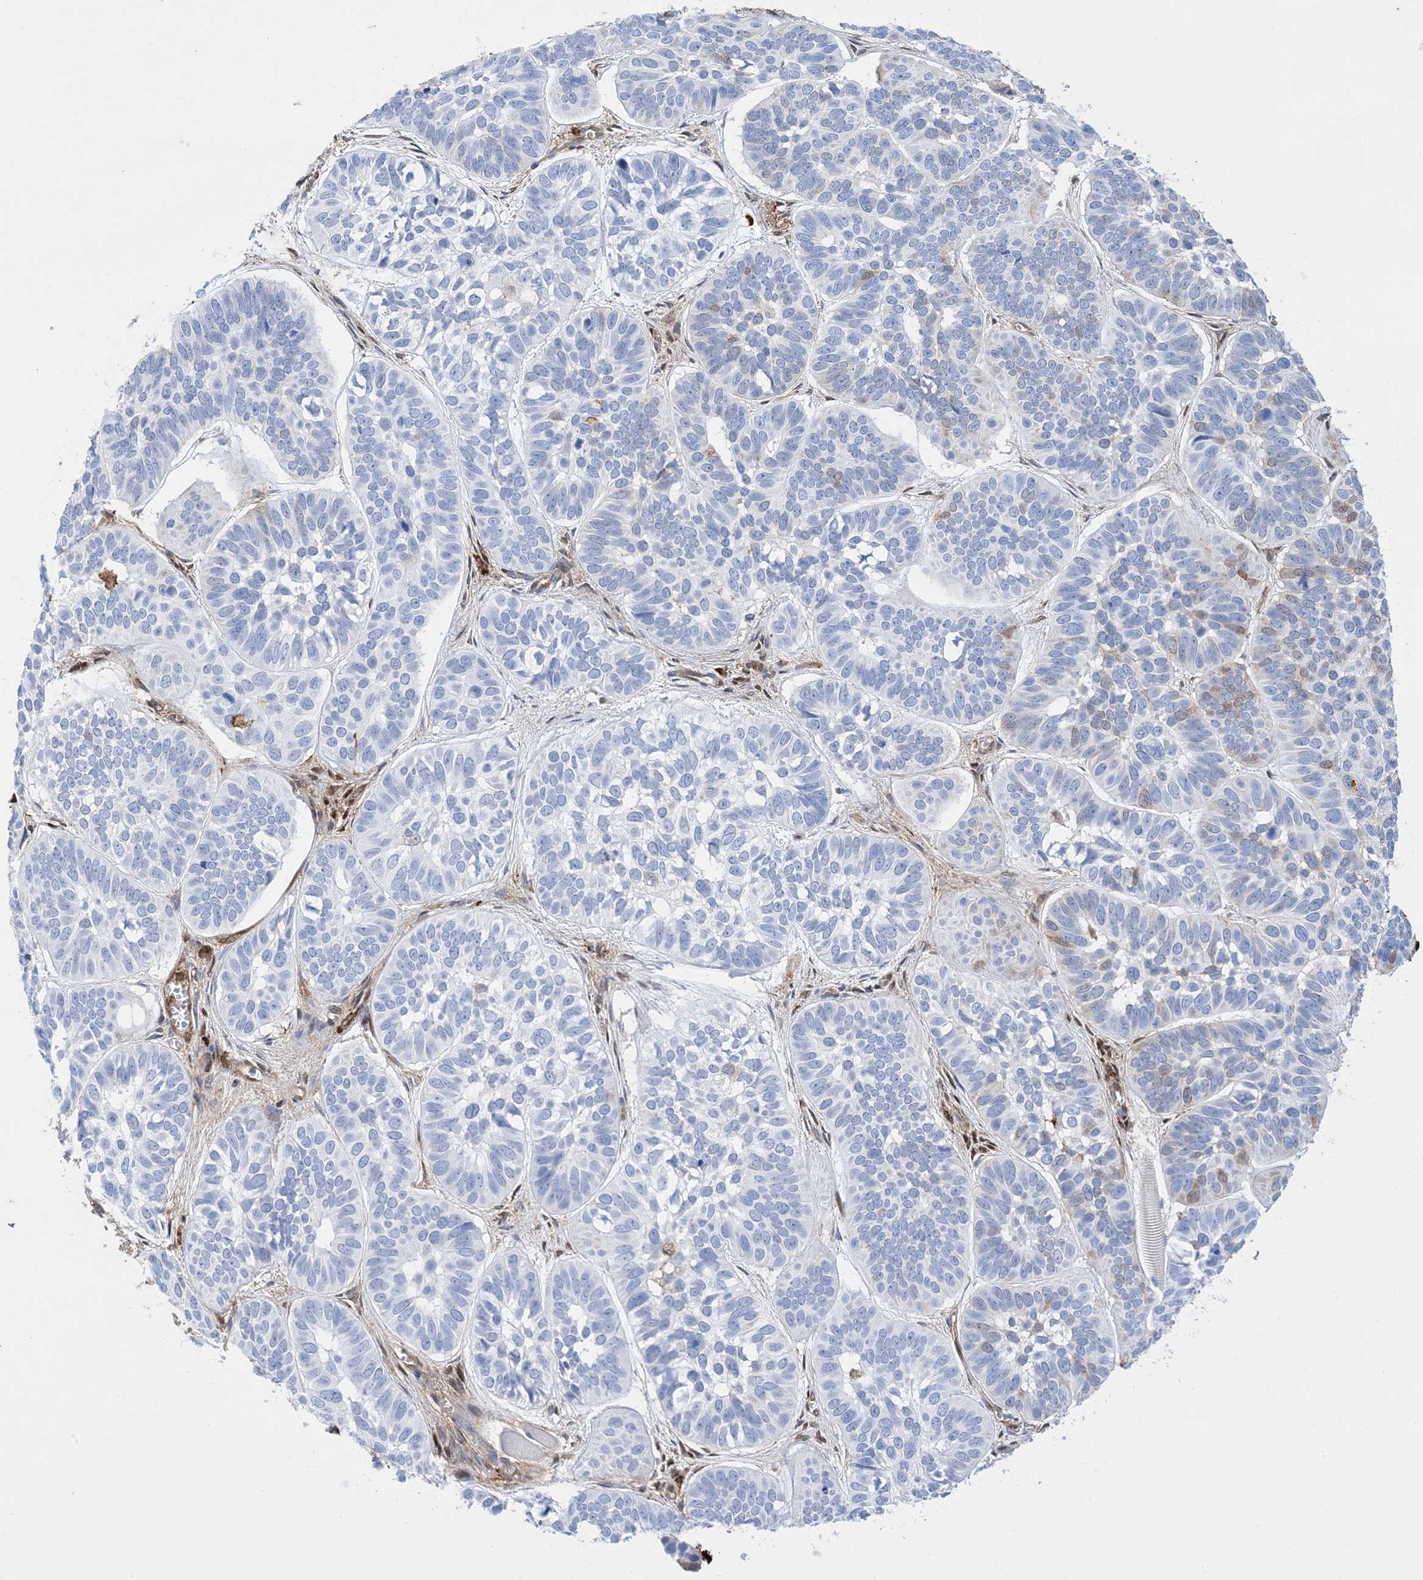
{"staining": {"intensity": "negative", "quantity": "none", "location": "none"}, "tissue": "skin cancer", "cell_type": "Tumor cells", "image_type": "cancer", "snomed": [{"axis": "morphology", "description": "Basal cell carcinoma"}, {"axis": "topography", "description": "Skin"}], "caption": "Human skin cancer (basal cell carcinoma) stained for a protein using immunohistochemistry (IHC) shows no expression in tumor cells.", "gene": "ANXA1", "patient": {"sex": "male", "age": 62}}